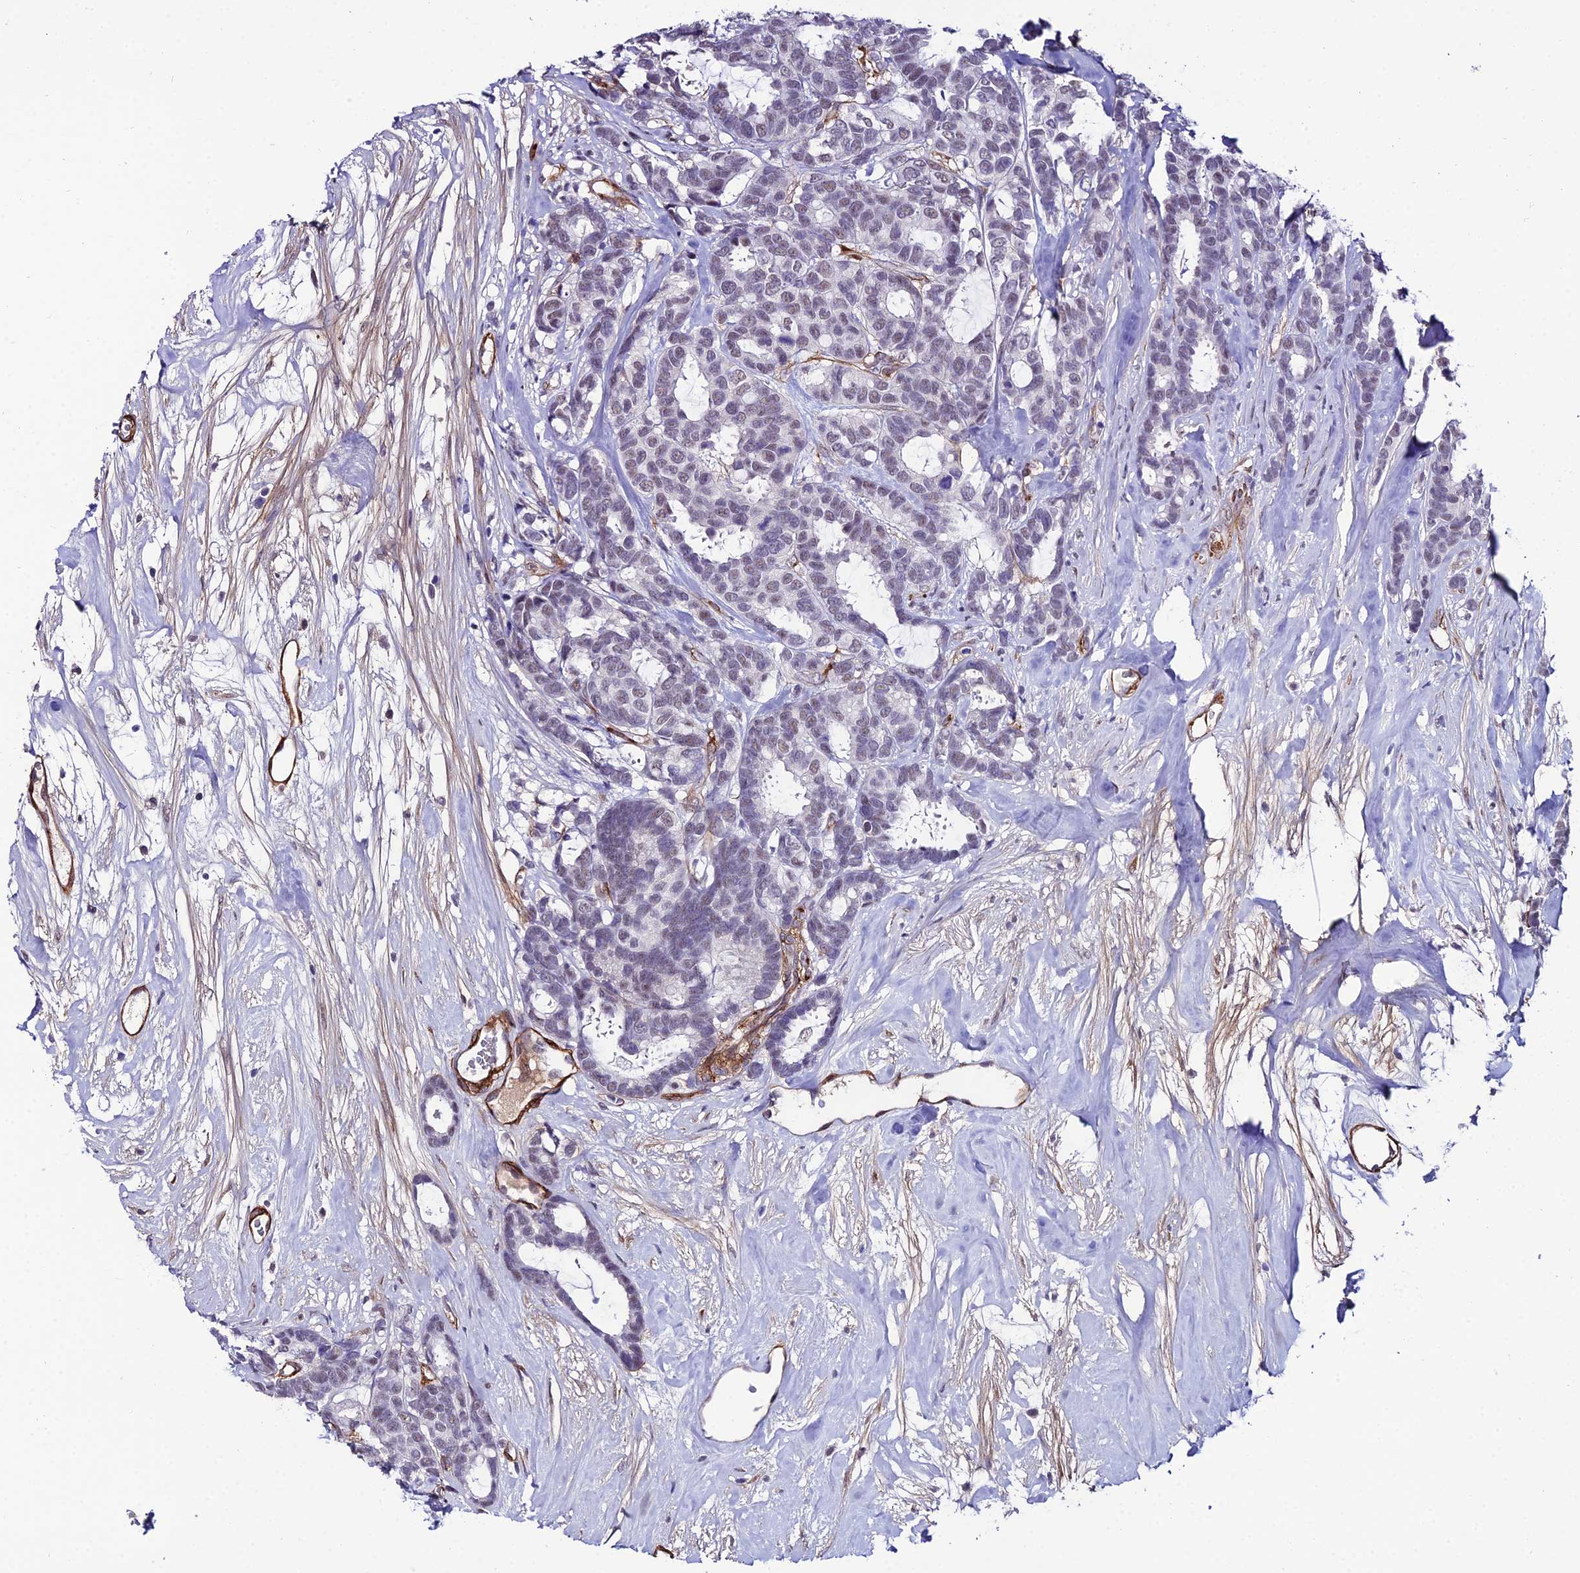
{"staining": {"intensity": "weak", "quantity": "<25%", "location": "nuclear"}, "tissue": "breast cancer", "cell_type": "Tumor cells", "image_type": "cancer", "snomed": [{"axis": "morphology", "description": "Duct carcinoma"}, {"axis": "topography", "description": "Breast"}], "caption": "An image of invasive ductal carcinoma (breast) stained for a protein shows no brown staining in tumor cells.", "gene": "SYT15", "patient": {"sex": "female", "age": 87}}